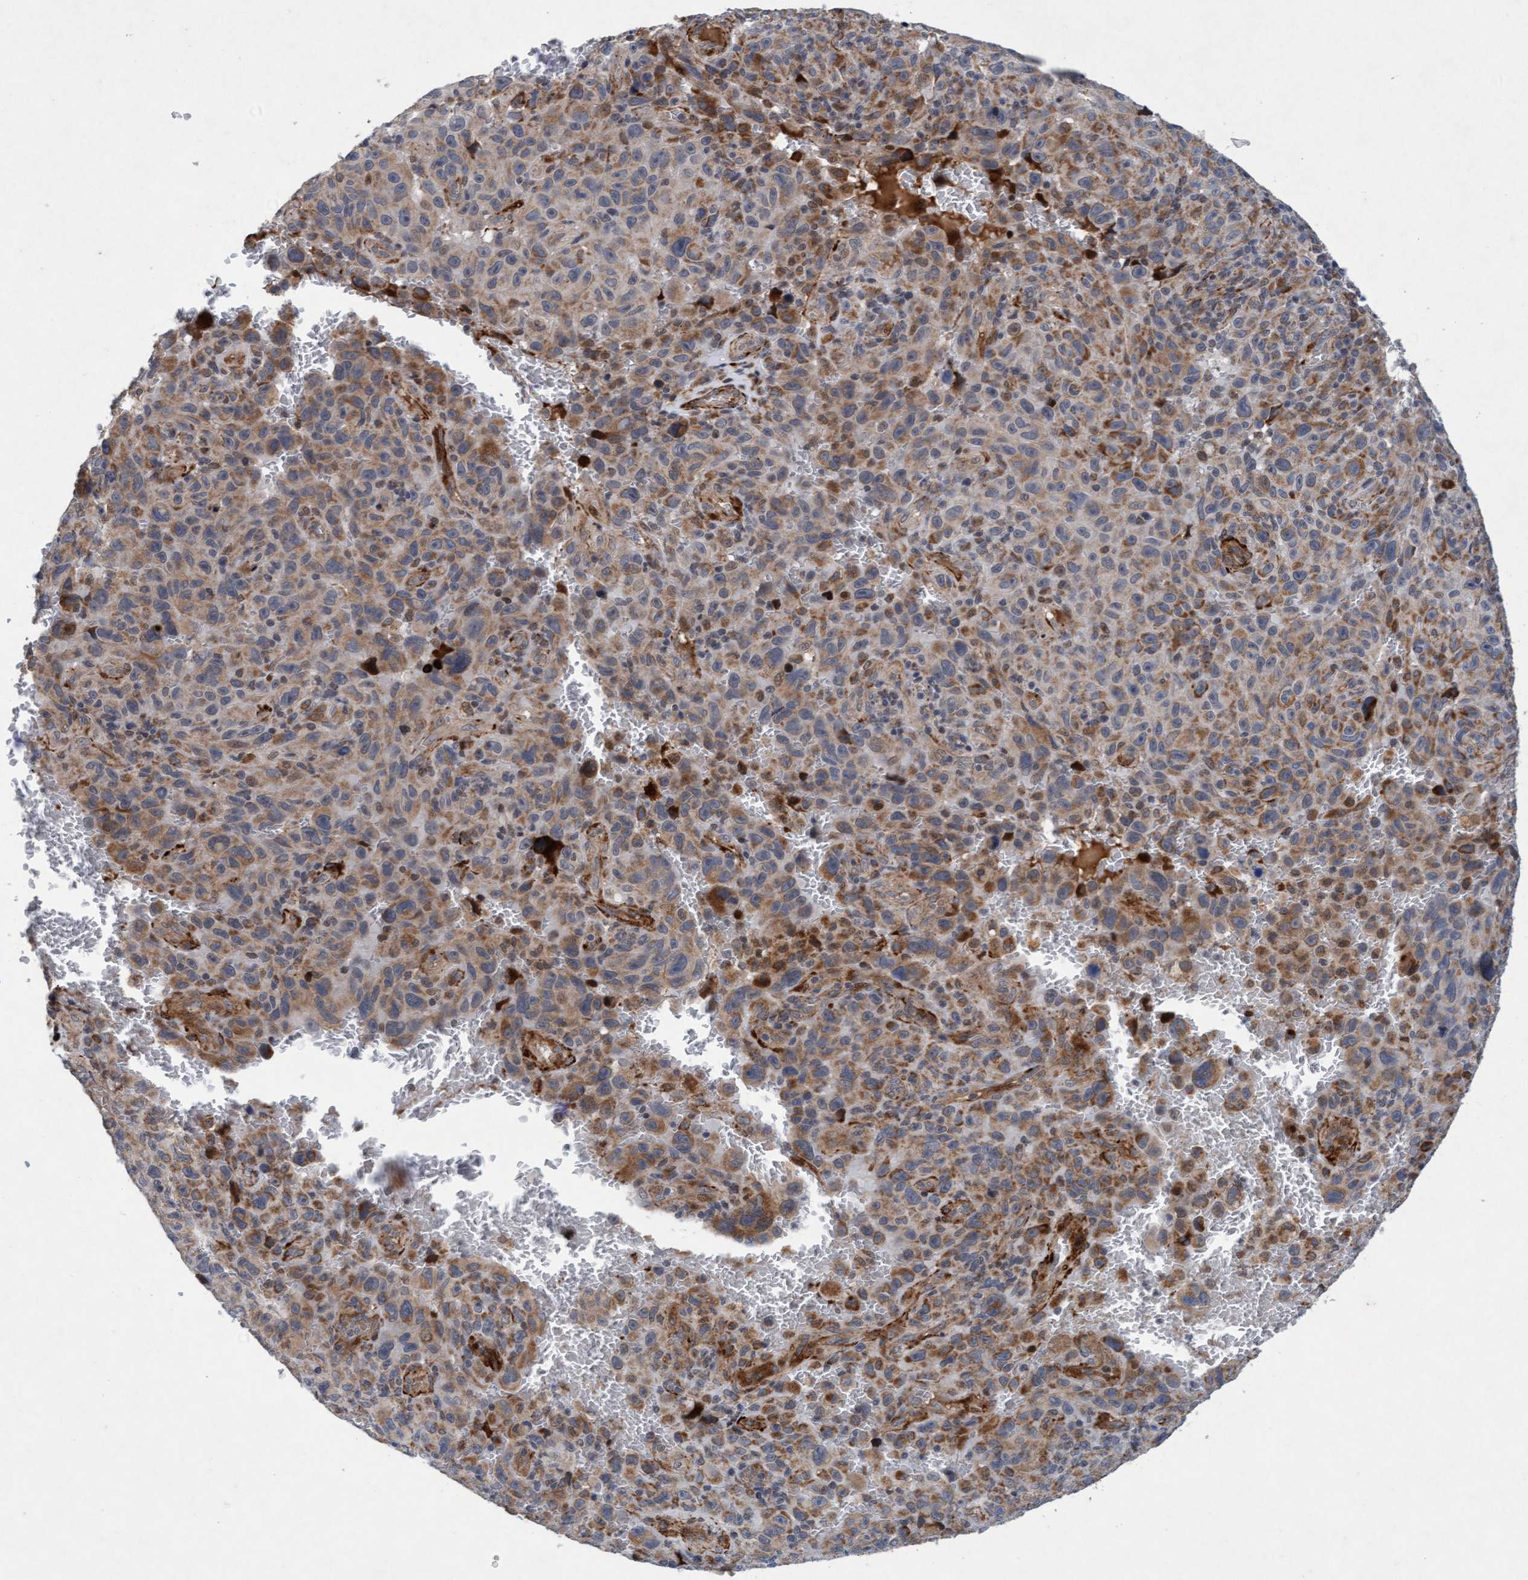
{"staining": {"intensity": "moderate", "quantity": ">75%", "location": "cytoplasmic/membranous"}, "tissue": "melanoma", "cell_type": "Tumor cells", "image_type": "cancer", "snomed": [{"axis": "morphology", "description": "Malignant melanoma, NOS"}, {"axis": "topography", "description": "Skin"}], "caption": "A high-resolution photomicrograph shows immunohistochemistry (IHC) staining of melanoma, which shows moderate cytoplasmic/membranous expression in about >75% of tumor cells.", "gene": "TMEM70", "patient": {"sex": "female", "age": 82}}